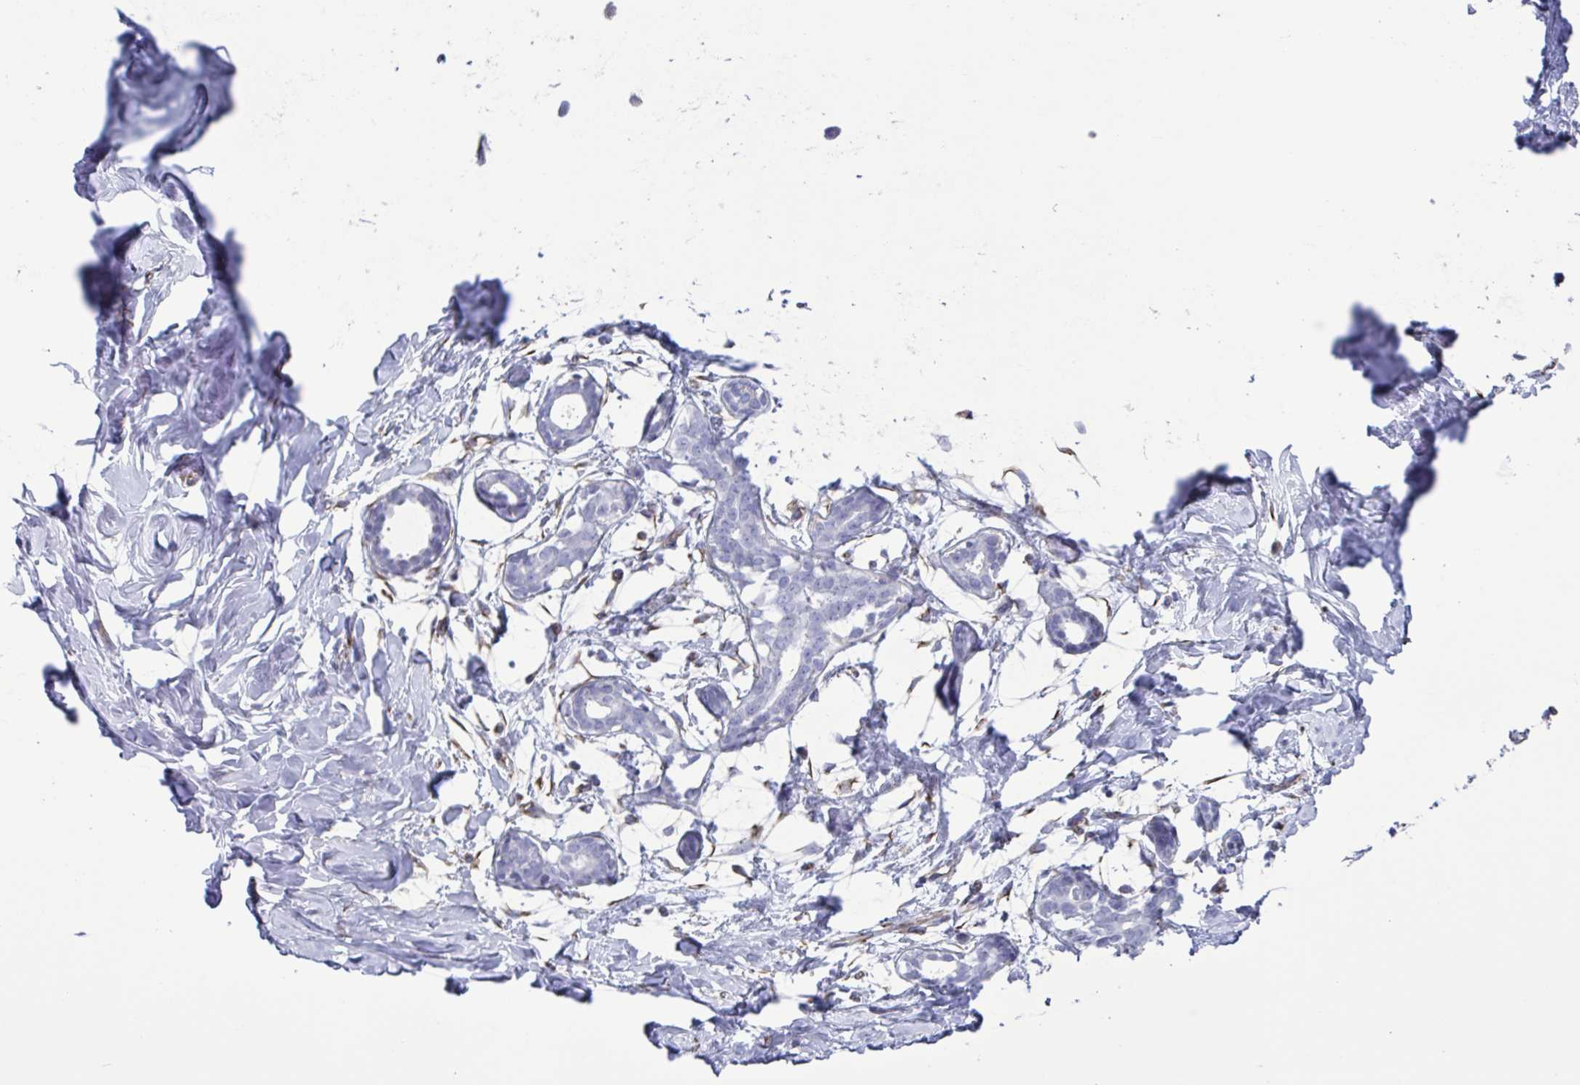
{"staining": {"intensity": "negative", "quantity": "none", "location": "none"}, "tissue": "breast", "cell_type": "Adipocytes", "image_type": "normal", "snomed": [{"axis": "morphology", "description": "Normal tissue, NOS"}, {"axis": "topography", "description": "Breast"}], "caption": "IHC image of unremarkable human breast stained for a protein (brown), which shows no expression in adipocytes.", "gene": "TMEM86B", "patient": {"sex": "female", "age": 27}}